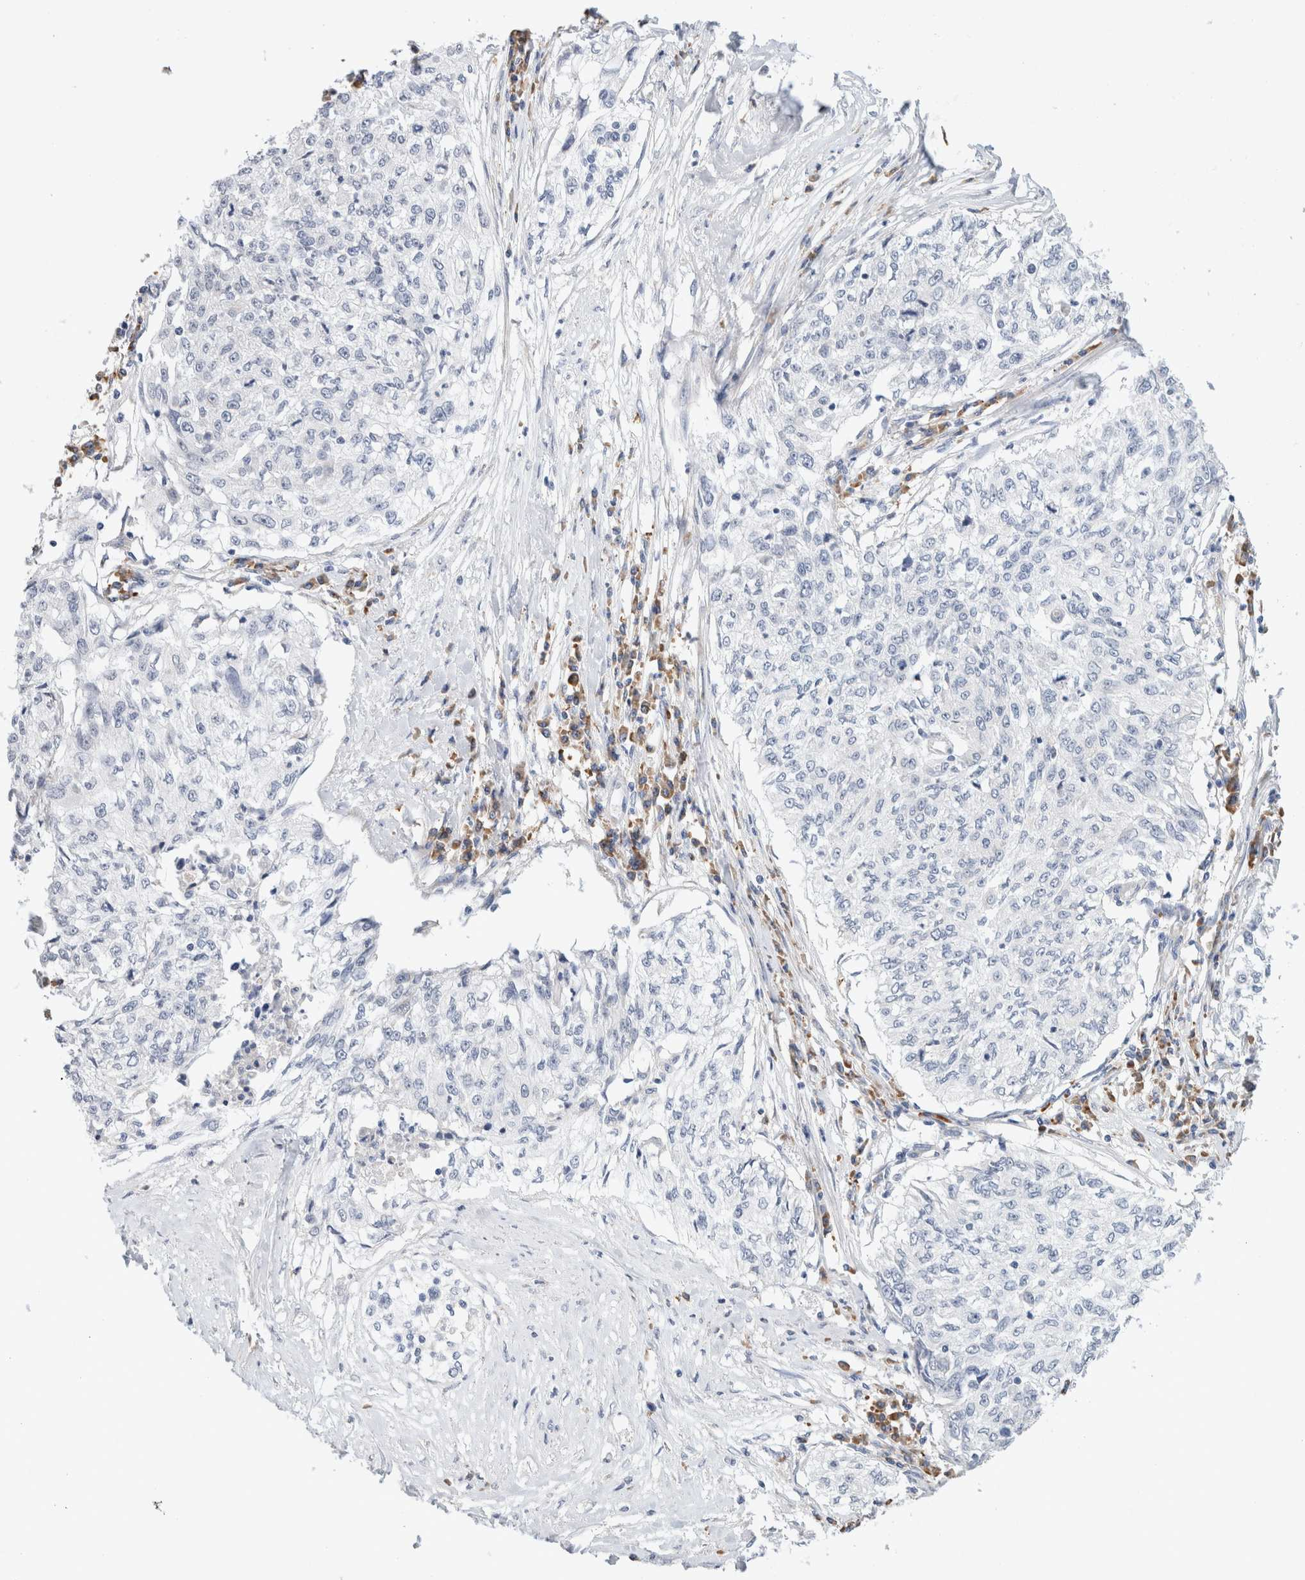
{"staining": {"intensity": "negative", "quantity": "none", "location": "none"}, "tissue": "cervical cancer", "cell_type": "Tumor cells", "image_type": "cancer", "snomed": [{"axis": "morphology", "description": "Squamous cell carcinoma, NOS"}, {"axis": "topography", "description": "Cervix"}], "caption": "Tumor cells show no significant positivity in cervical cancer (squamous cell carcinoma).", "gene": "GADD45G", "patient": {"sex": "female", "age": 57}}